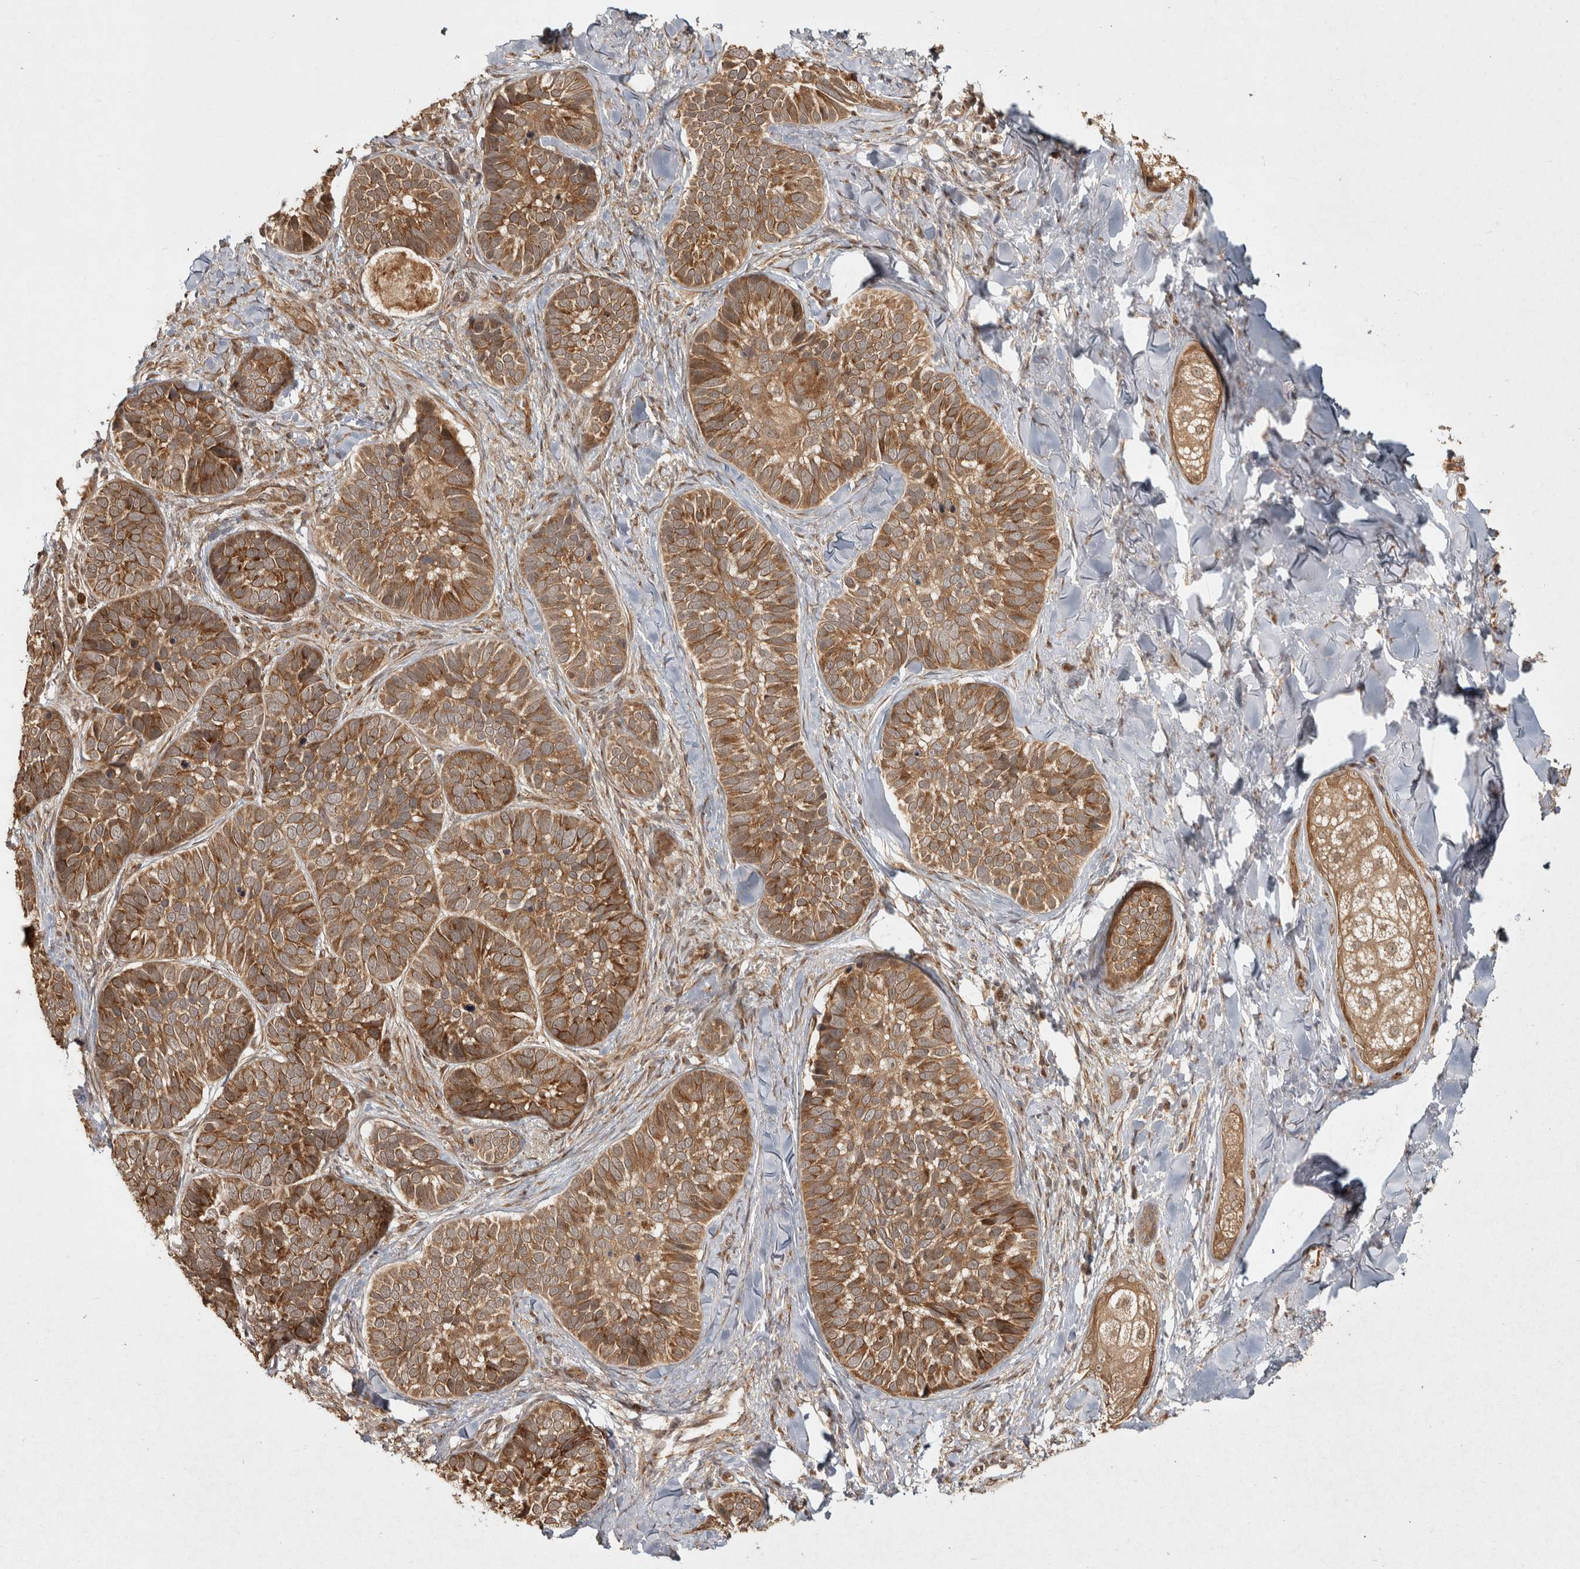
{"staining": {"intensity": "moderate", "quantity": ">75%", "location": "cytoplasmic/membranous"}, "tissue": "skin cancer", "cell_type": "Tumor cells", "image_type": "cancer", "snomed": [{"axis": "morphology", "description": "Basal cell carcinoma"}, {"axis": "topography", "description": "Skin"}], "caption": "IHC (DAB (3,3'-diaminobenzidine)) staining of skin cancer (basal cell carcinoma) demonstrates moderate cytoplasmic/membranous protein staining in about >75% of tumor cells.", "gene": "CAMSAP2", "patient": {"sex": "male", "age": 62}}